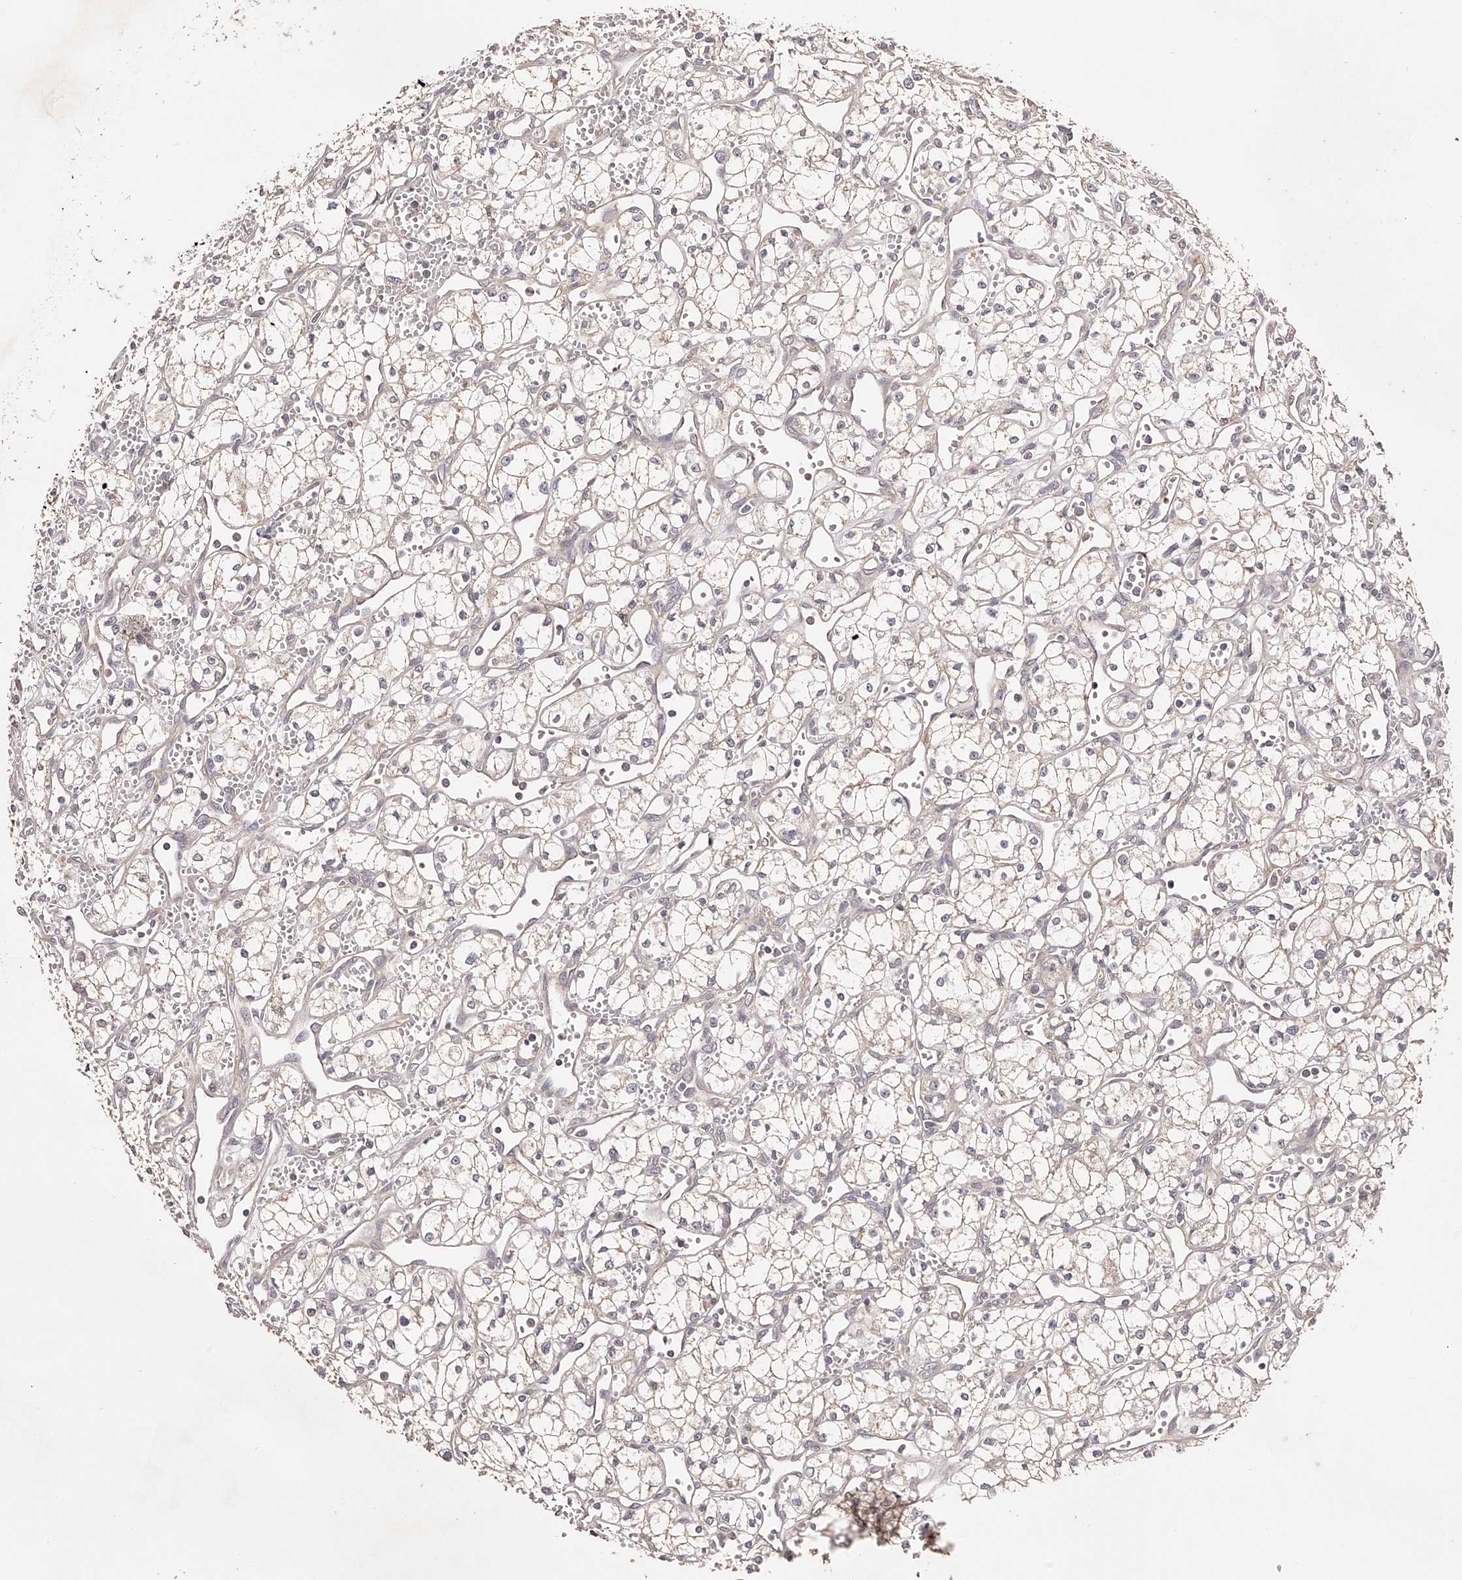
{"staining": {"intensity": "negative", "quantity": "none", "location": "none"}, "tissue": "renal cancer", "cell_type": "Tumor cells", "image_type": "cancer", "snomed": [{"axis": "morphology", "description": "Adenocarcinoma, NOS"}, {"axis": "topography", "description": "Kidney"}], "caption": "Tumor cells show no significant protein expression in renal adenocarcinoma. (DAB (3,3'-diaminobenzidine) immunohistochemistry (IHC), high magnification).", "gene": "USP21", "patient": {"sex": "male", "age": 59}}